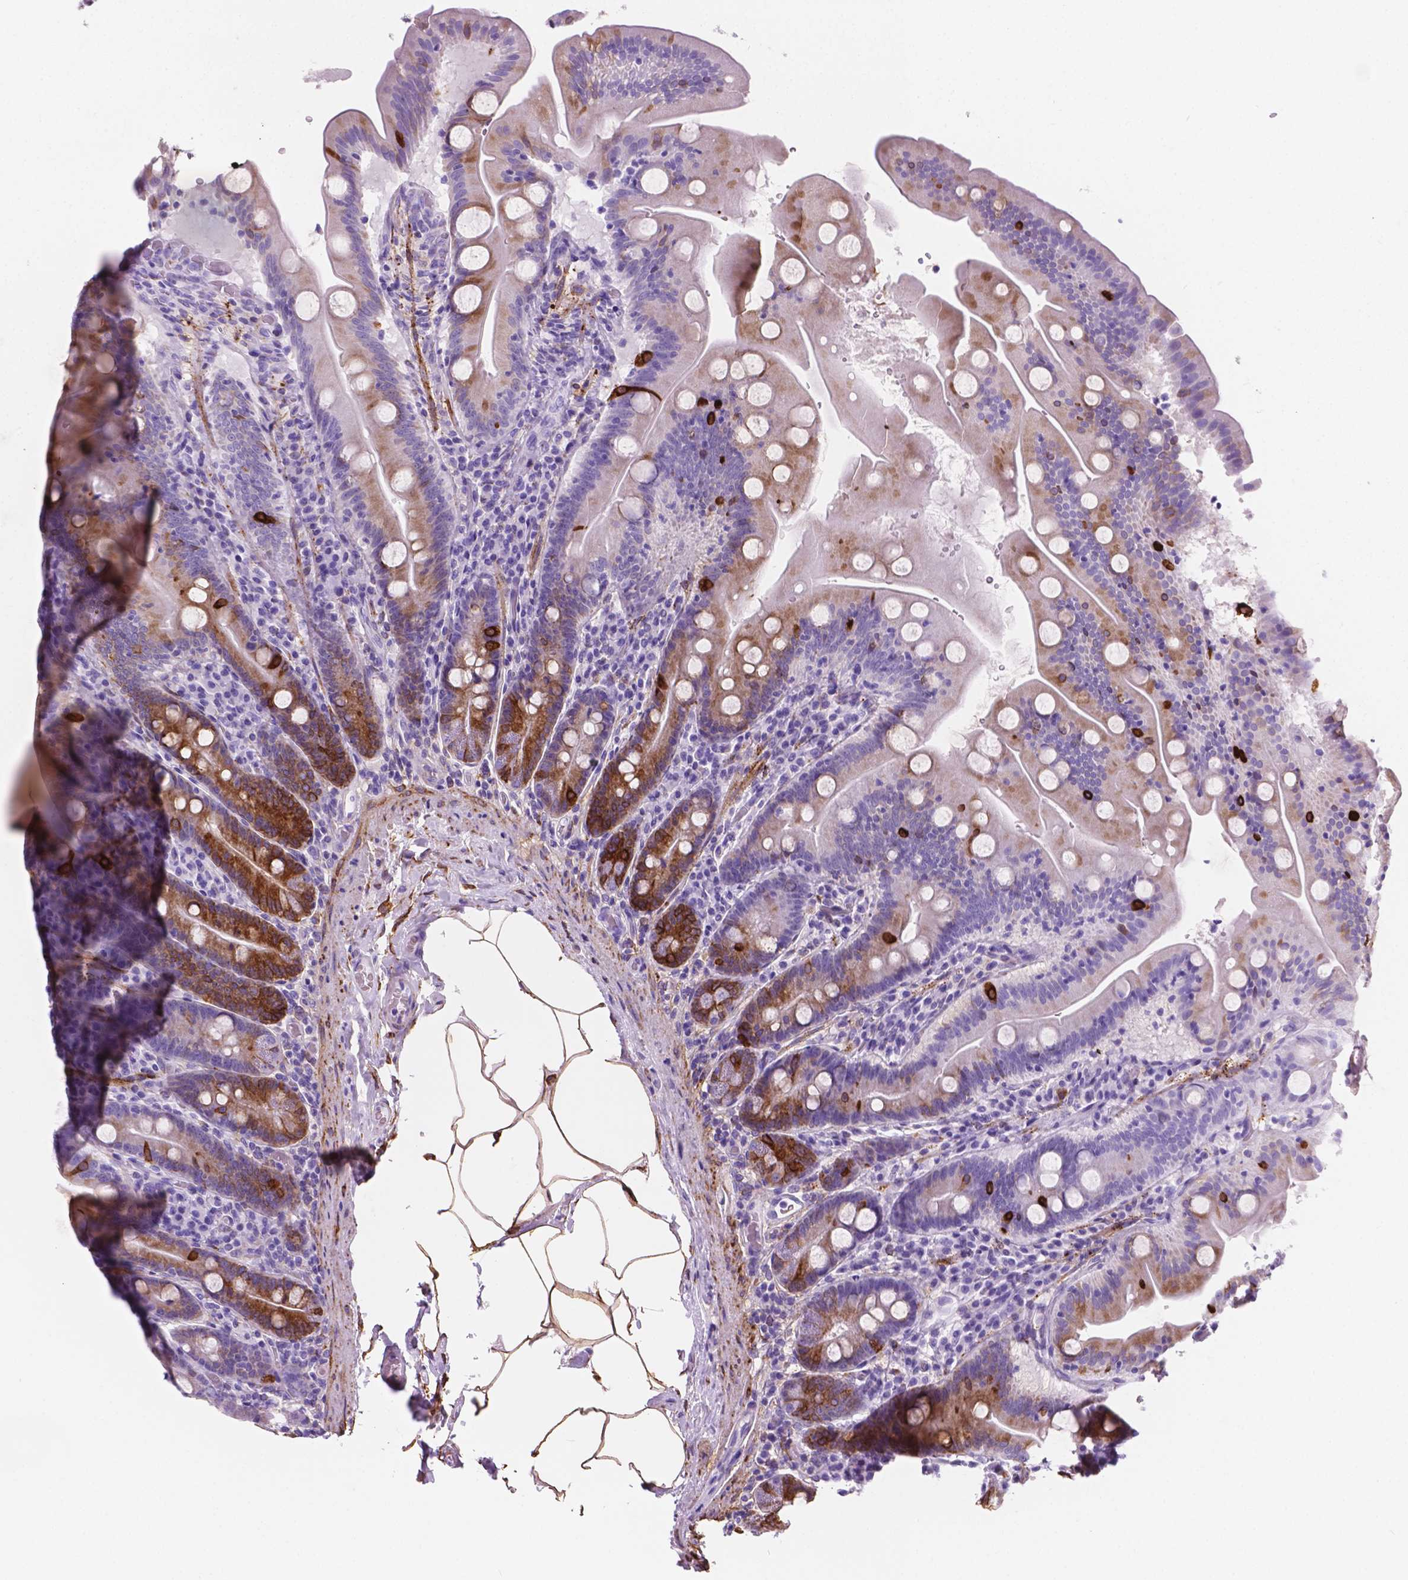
{"staining": {"intensity": "strong", "quantity": "<25%", "location": "cytoplasmic/membranous"}, "tissue": "small intestine", "cell_type": "Glandular cells", "image_type": "normal", "snomed": [{"axis": "morphology", "description": "Normal tissue, NOS"}, {"axis": "topography", "description": "Small intestine"}], "caption": "A high-resolution micrograph shows immunohistochemistry staining of normal small intestine, which reveals strong cytoplasmic/membranous positivity in about <25% of glandular cells.", "gene": "MACF1", "patient": {"sex": "male", "age": 37}}